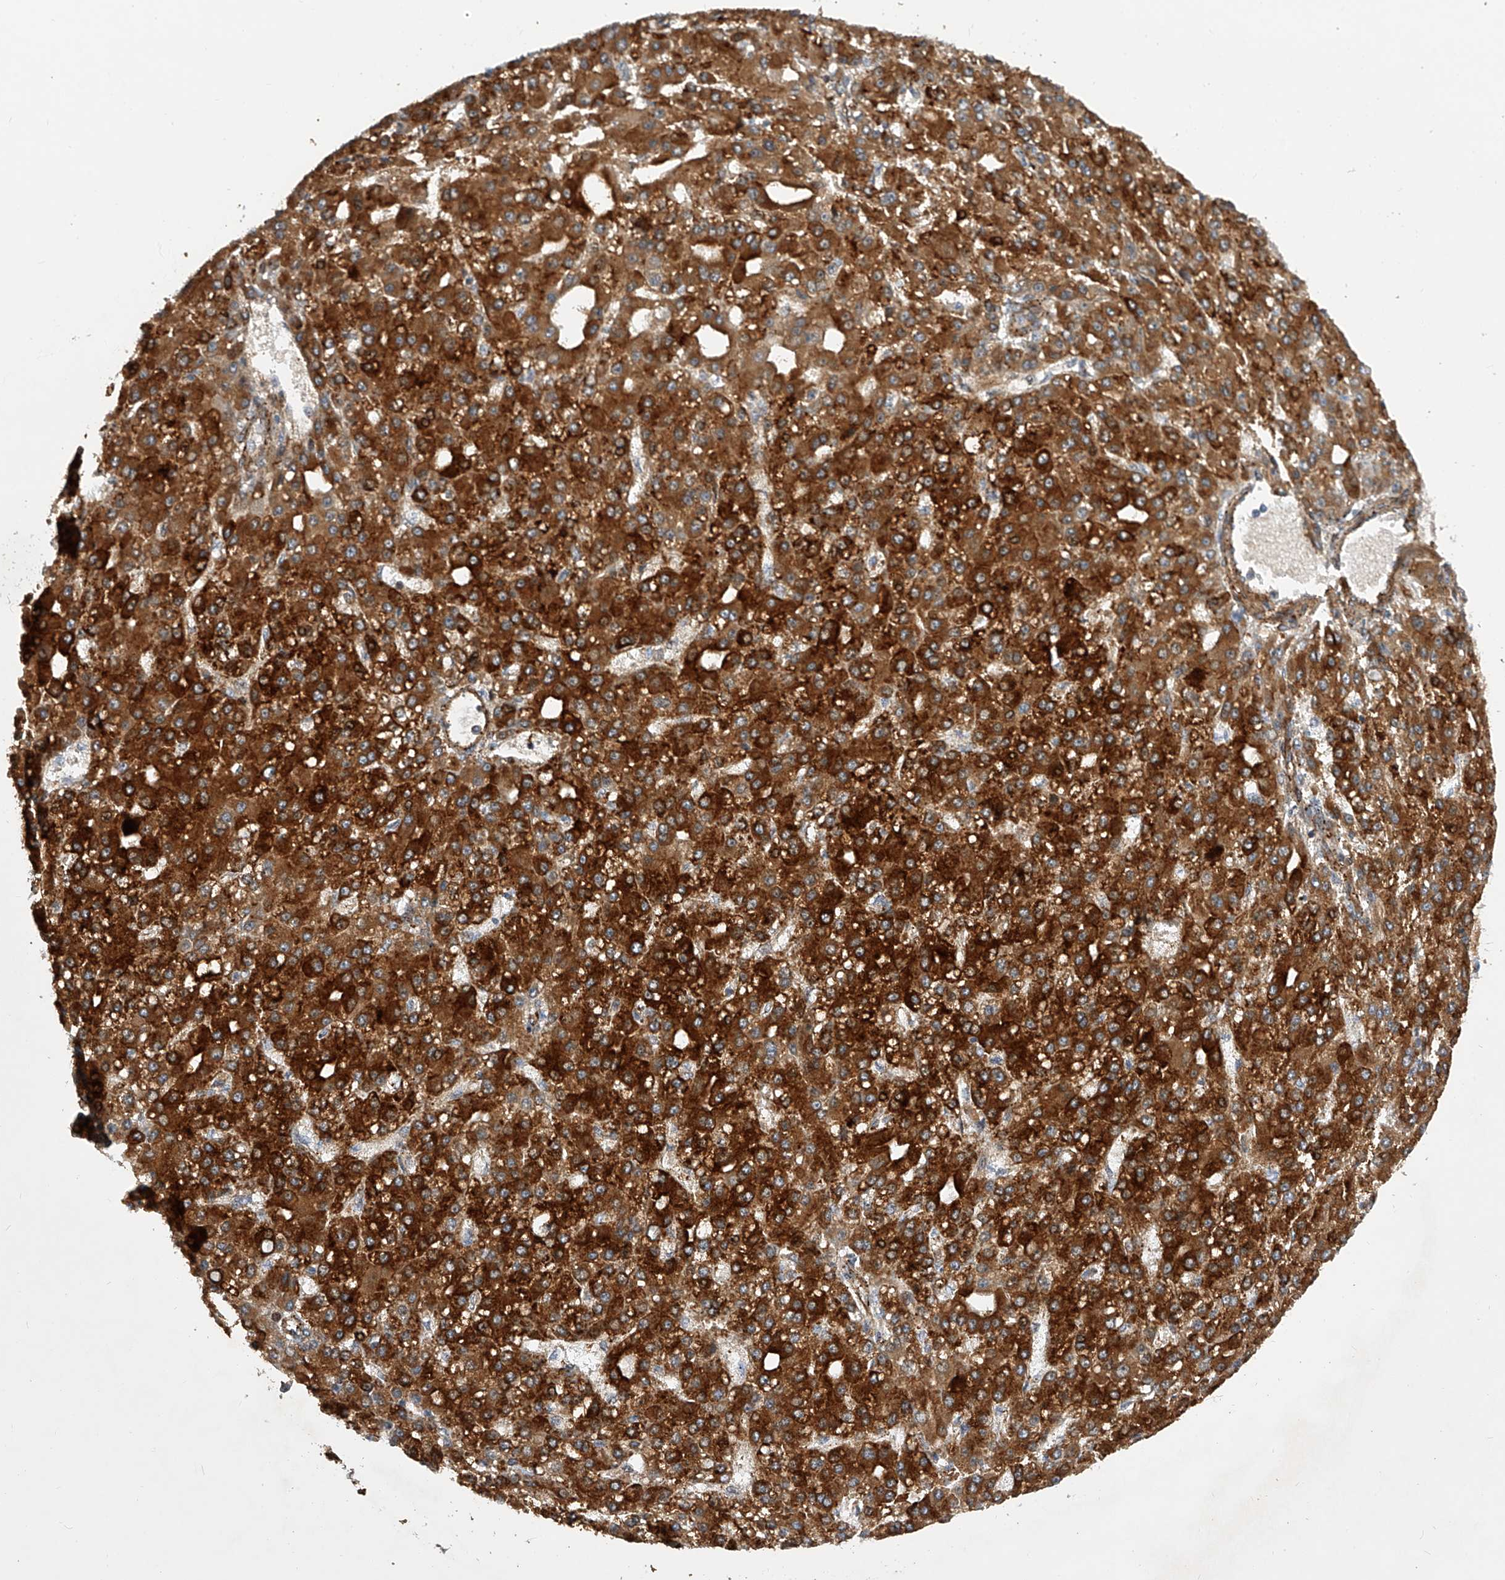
{"staining": {"intensity": "strong", "quantity": ">75%", "location": "cytoplasmic/membranous"}, "tissue": "liver cancer", "cell_type": "Tumor cells", "image_type": "cancer", "snomed": [{"axis": "morphology", "description": "Carcinoma, Hepatocellular, NOS"}, {"axis": "topography", "description": "Liver"}], "caption": "Hepatocellular carcinoma (liver) stained with immunohistochemistry (IHC) reveals strong cytoplasmic/membranous expression in approximately >75% of tumor cells. Using DAB (3,3'-diaminobenzidine) (brown) and hematoxylin (blue) stains, captured at high magnification using brightfield microscopy.", "gene": "PDSS2", "patient": {"sex": "male", "age": 67}}